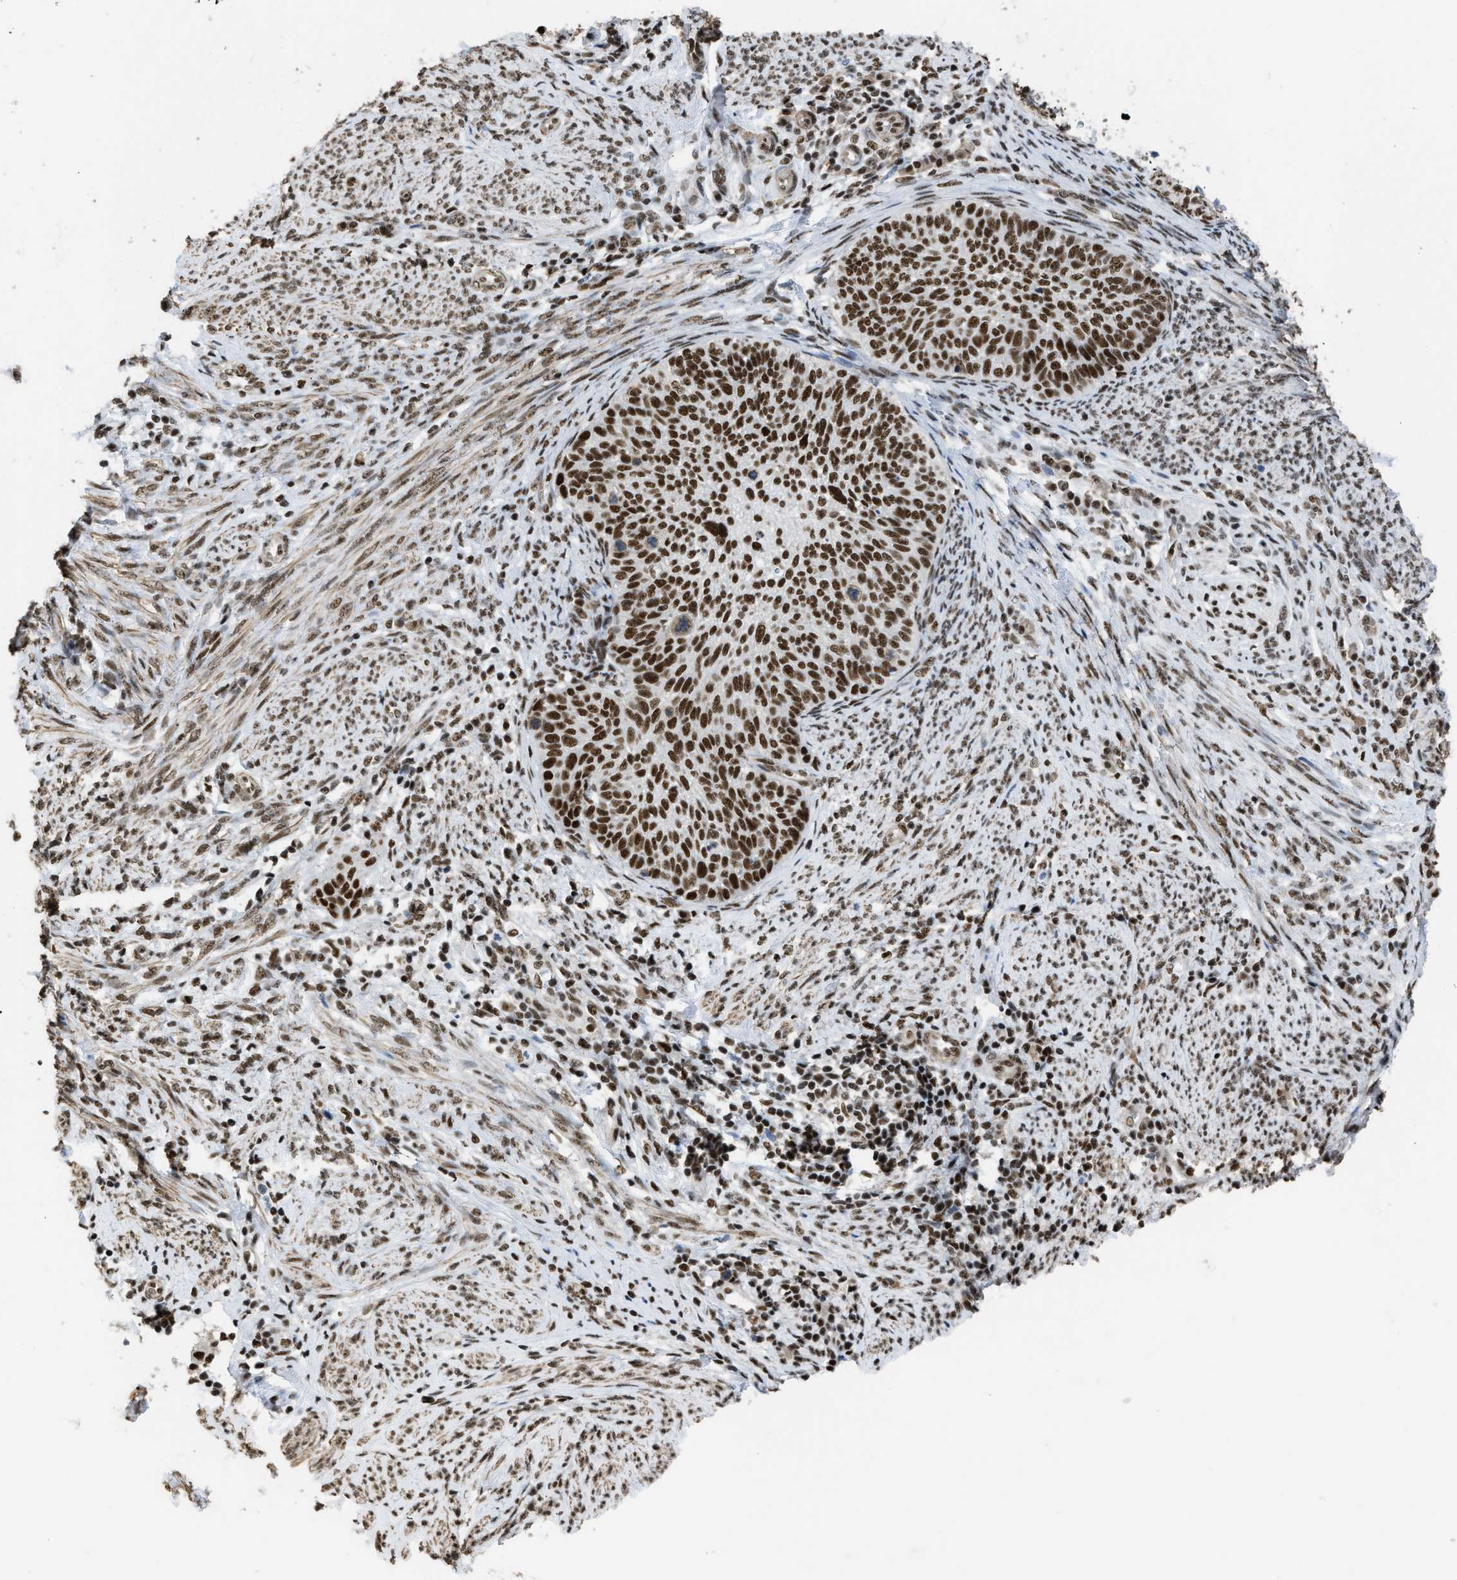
{"staining": {"intensity": "strong", "quantity": ">75%", "location": "nuclear"}, "tissue": "cervical cancer", "cell_type": "Tumor cells", "image_type": "cancer", "snomed": [{"axis": "morphology", "description": "Squamous cell carcinoma, NOS"}, {"axis": "topography", "description": "Cervix"}], "caption": "Immunohistochemical staining of cervical cancer exhibits strong nuclear protein positivity in about >75% of tumor cells. (DAB IHC, brown staining for protein, blue staining for nuclei).", "gene": "SCAF4", "patient": {"sex": "female", "age": 70}}